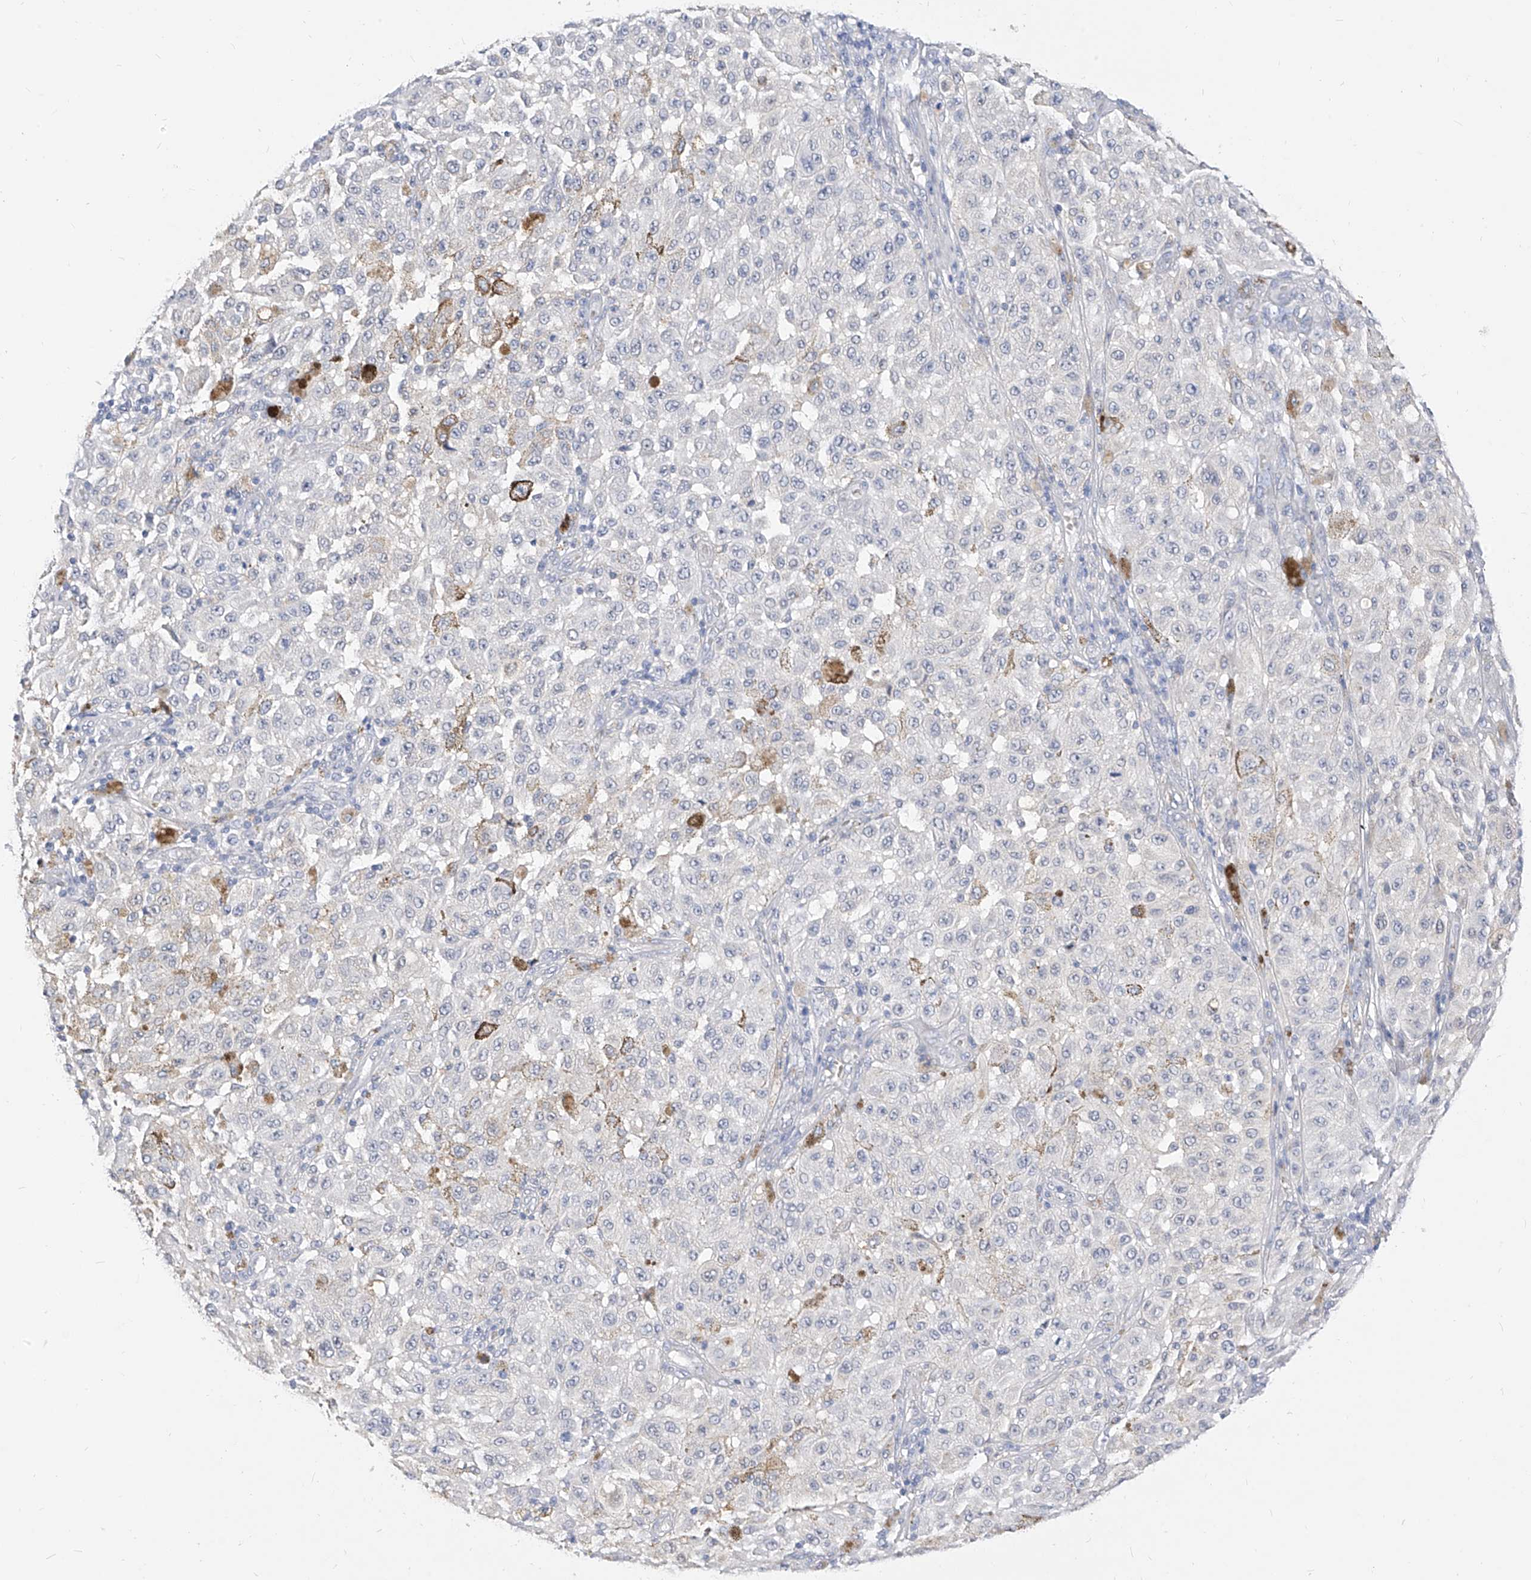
{"staining": {"intensity": "negative", "quantity": "none", "location": "none"}, "tissue": "melanoma", "cell_type": "Tumor cells", "image_type": "cancer", "snomed": [{"axis": "morphology", "description": "Malignant melanoma, NOS"}, {"axis": "topography", "description": "Skin"}], "caption": "The immunohistochemistry (IHC) histopathology image has no significant positivity in tumor cells of melanoma tissue.", "gene": "ZZEF1", "patient": {"sex": "female", "age": 64}}